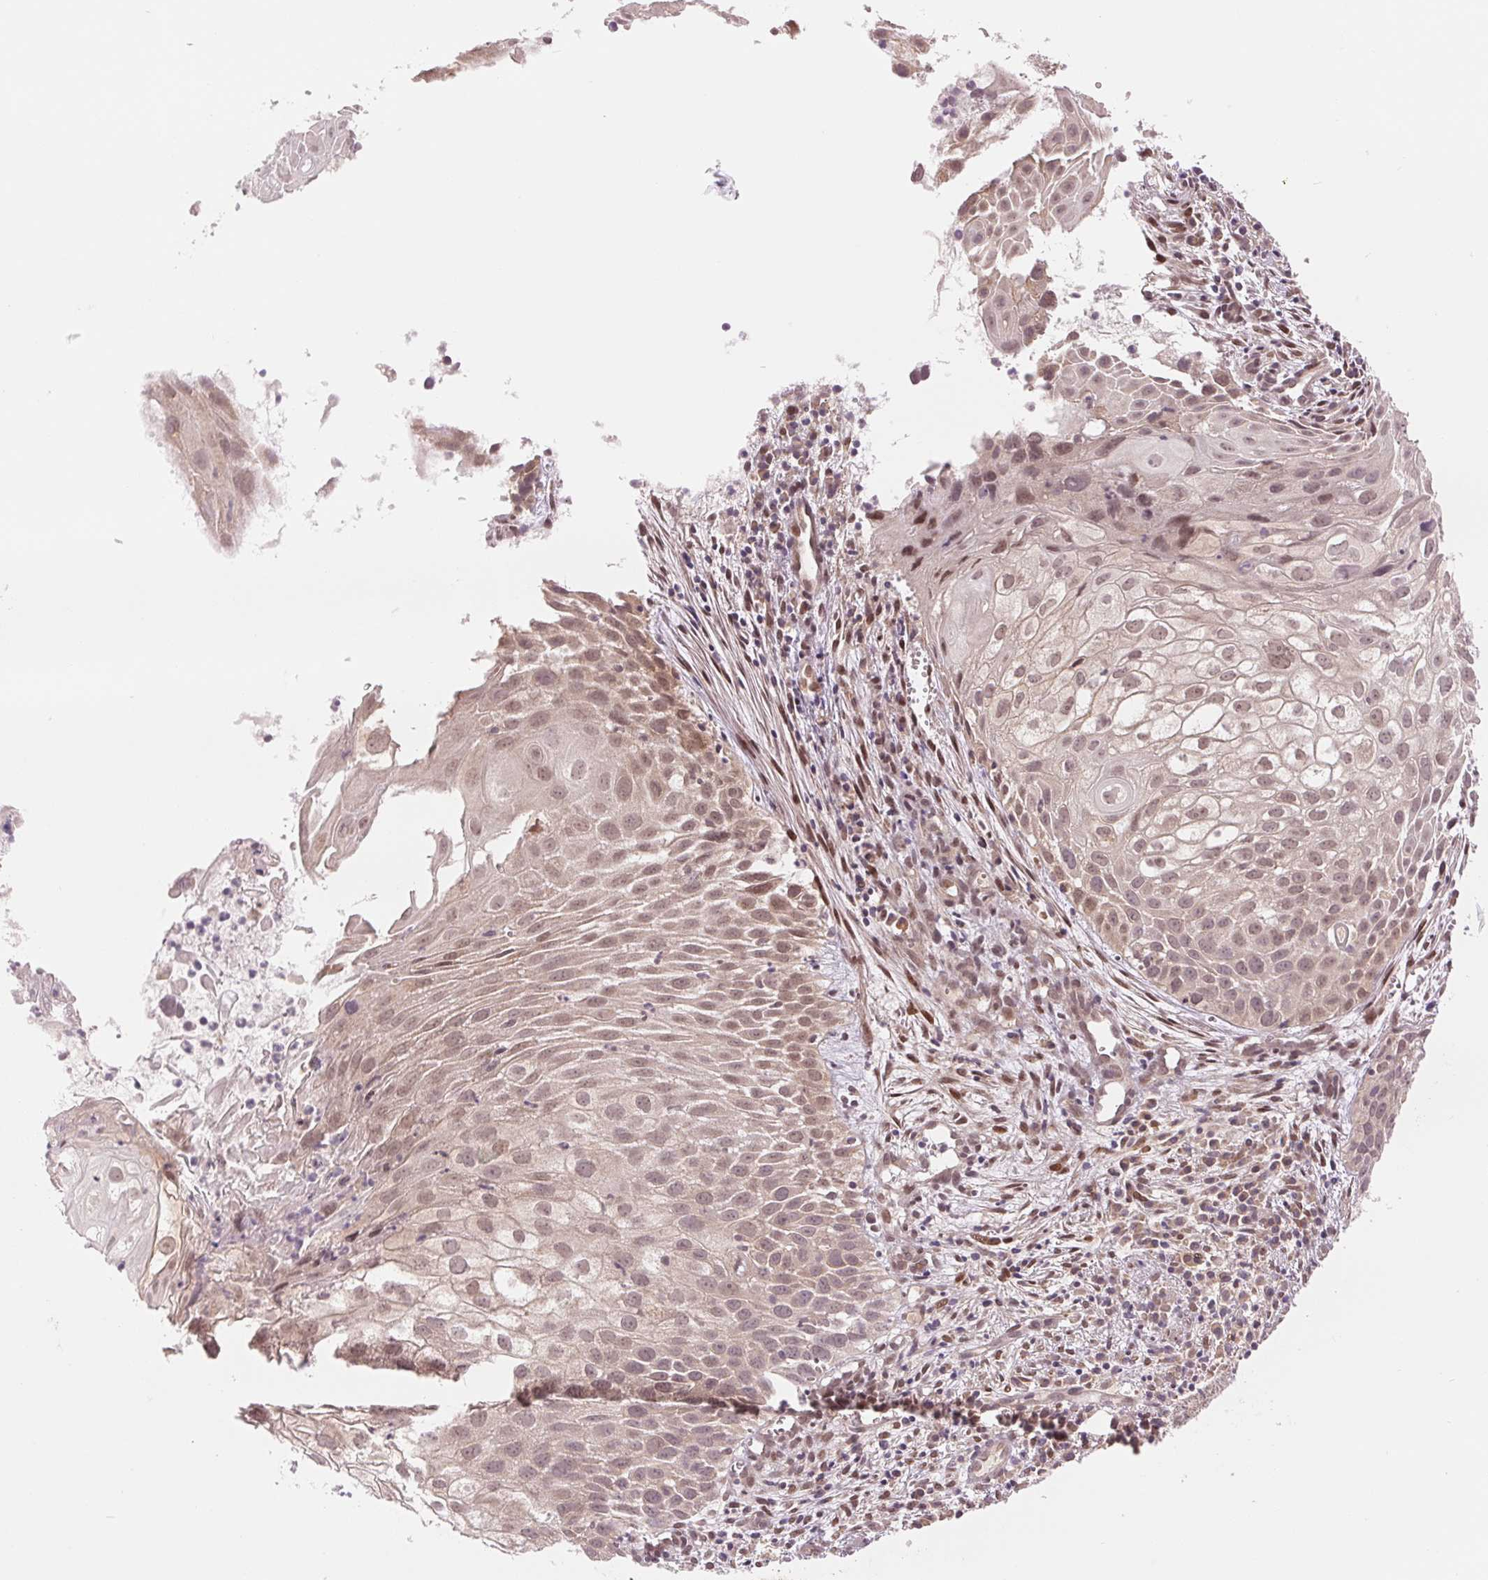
{"staining": {"intensity": "moderate", "quantity": ">75%", "location": "nuclear"}, "tissue": "cervical cancer", "cell_type": "Tumor cells", "image_type": "cancer", "snomed": [{"axis": "morphology", "description": "Squamous cell carcinoma, NOS"}, {"axis": "topography", "description": "Cervix"}], "caption": "IHC of squamous cell carcinoma (cervical) displays medium levels of moderate nuclear expression in approximately >75% of tumor cells.", "gene": "ERI3", "patient": {"sex": "female", "age": 53}}